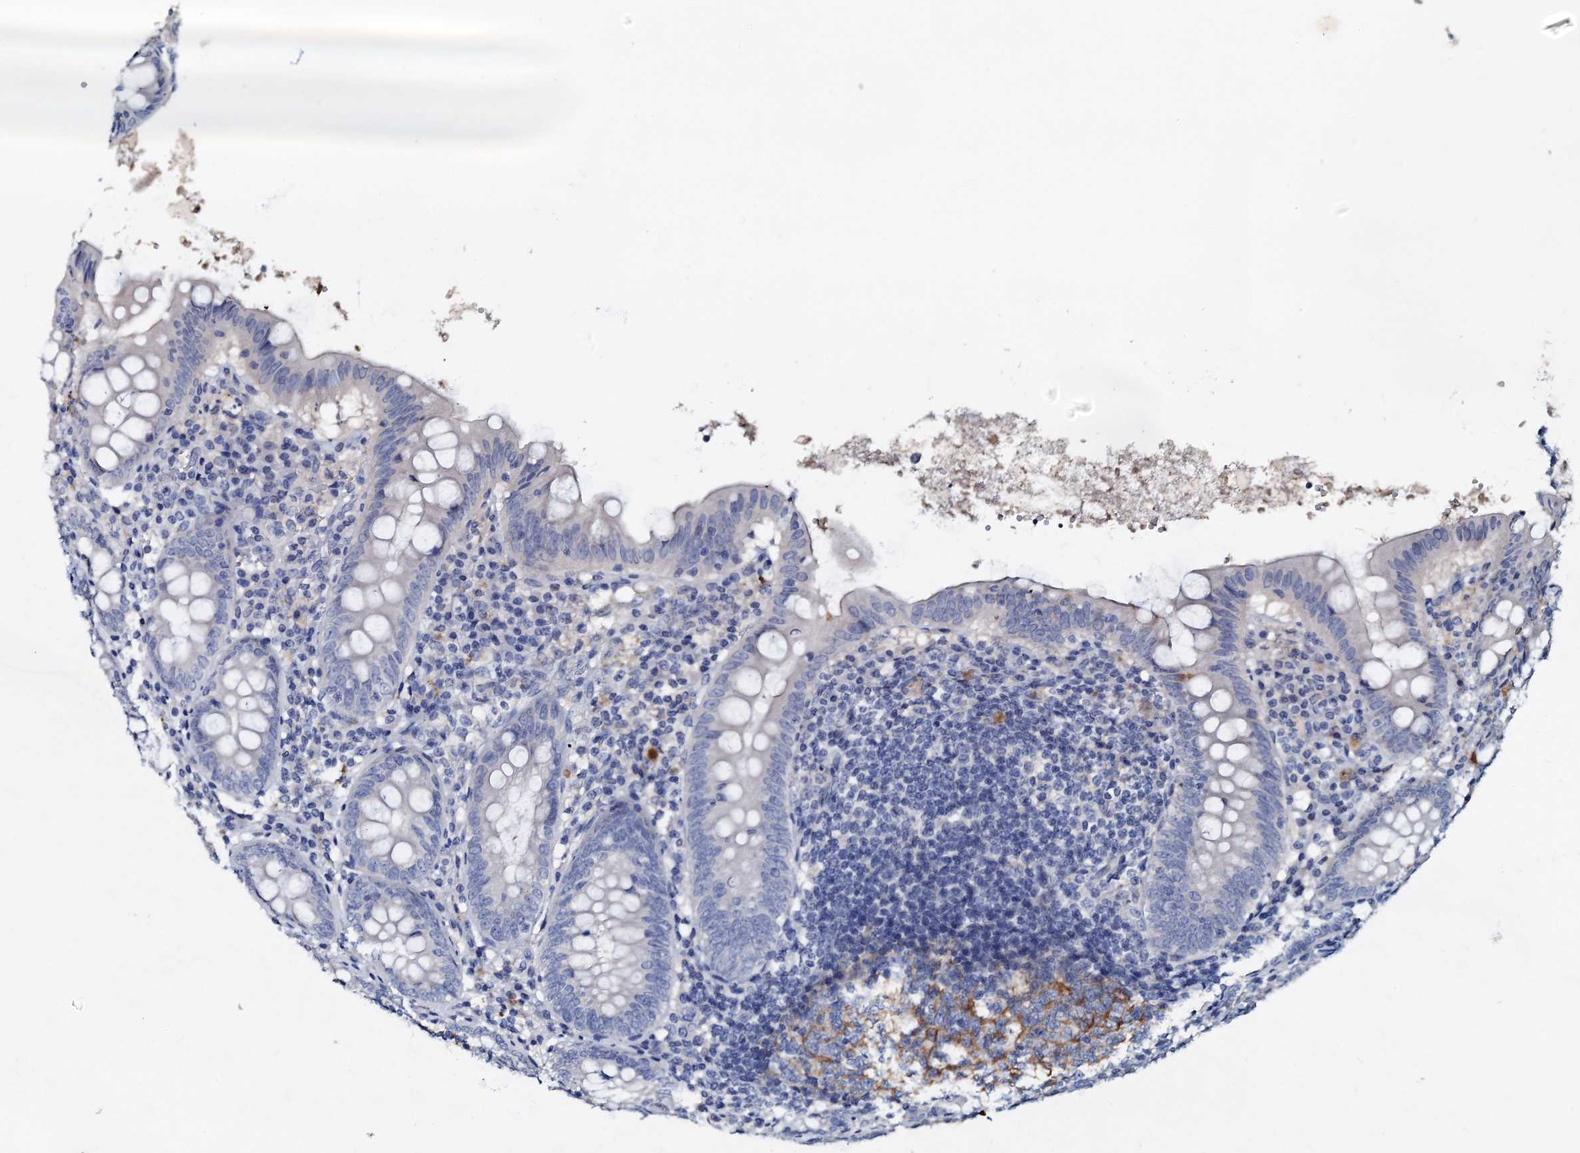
{"staining": {"intensity": "negative", "quantity": "none", "location": "none"}, "tissue": "appendix", "cell_type": "Glandular cells", "image_type": "normal", "snomed": [{"axis": "morphology", "description": "Normal tissue, NOS"}, {"axis": "topography", "description": "Appendix"}], "caption": "Glandular cells are negative for protein expression in normal human appendix.", "gene": "MANSC4", "patient": {"sex": "female", "age": 54}}